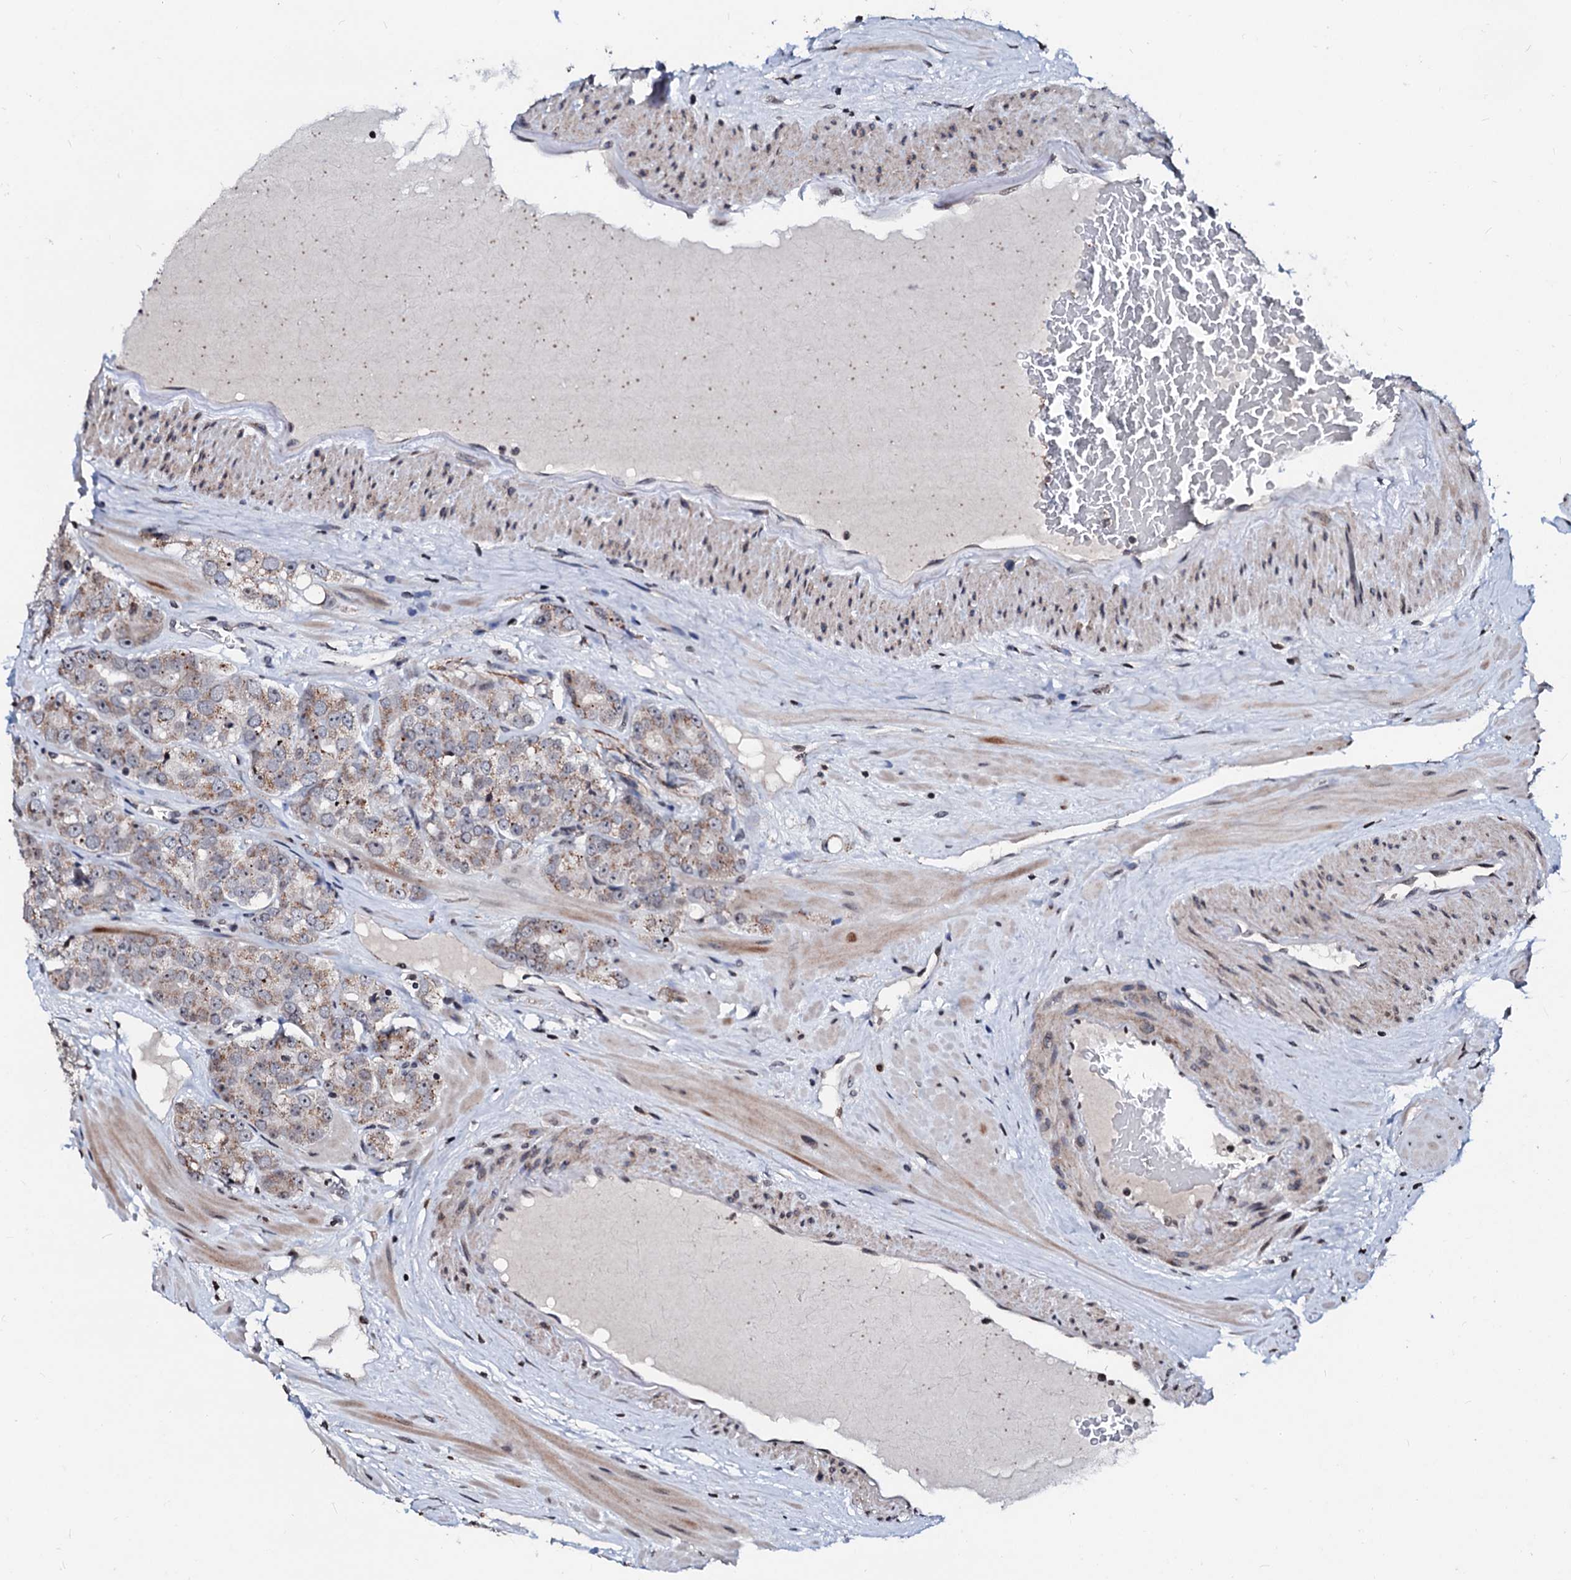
{"staining": {"intensity": "weak", "quantity": ">75%", "location": "cytoplasmic/membranous"}, "tissue": "prostate cancer", "cell_type": "Tumor cells", "image_type": "cancer", "snomed": [{"axis": "morphology", "description": "Adenocarcinoma, High grade"}, {"axis": "topography", "description": "Prostate"}], "caption": "Immunohistochemical staining of prostate cancer (high-grade adenocarcinoma) exhibits weak cytoplasmic/membranous protein staining in about >75% of tumor cells.", "gene": "LSM11", "patient": {"sex": "male", "age": 65}}